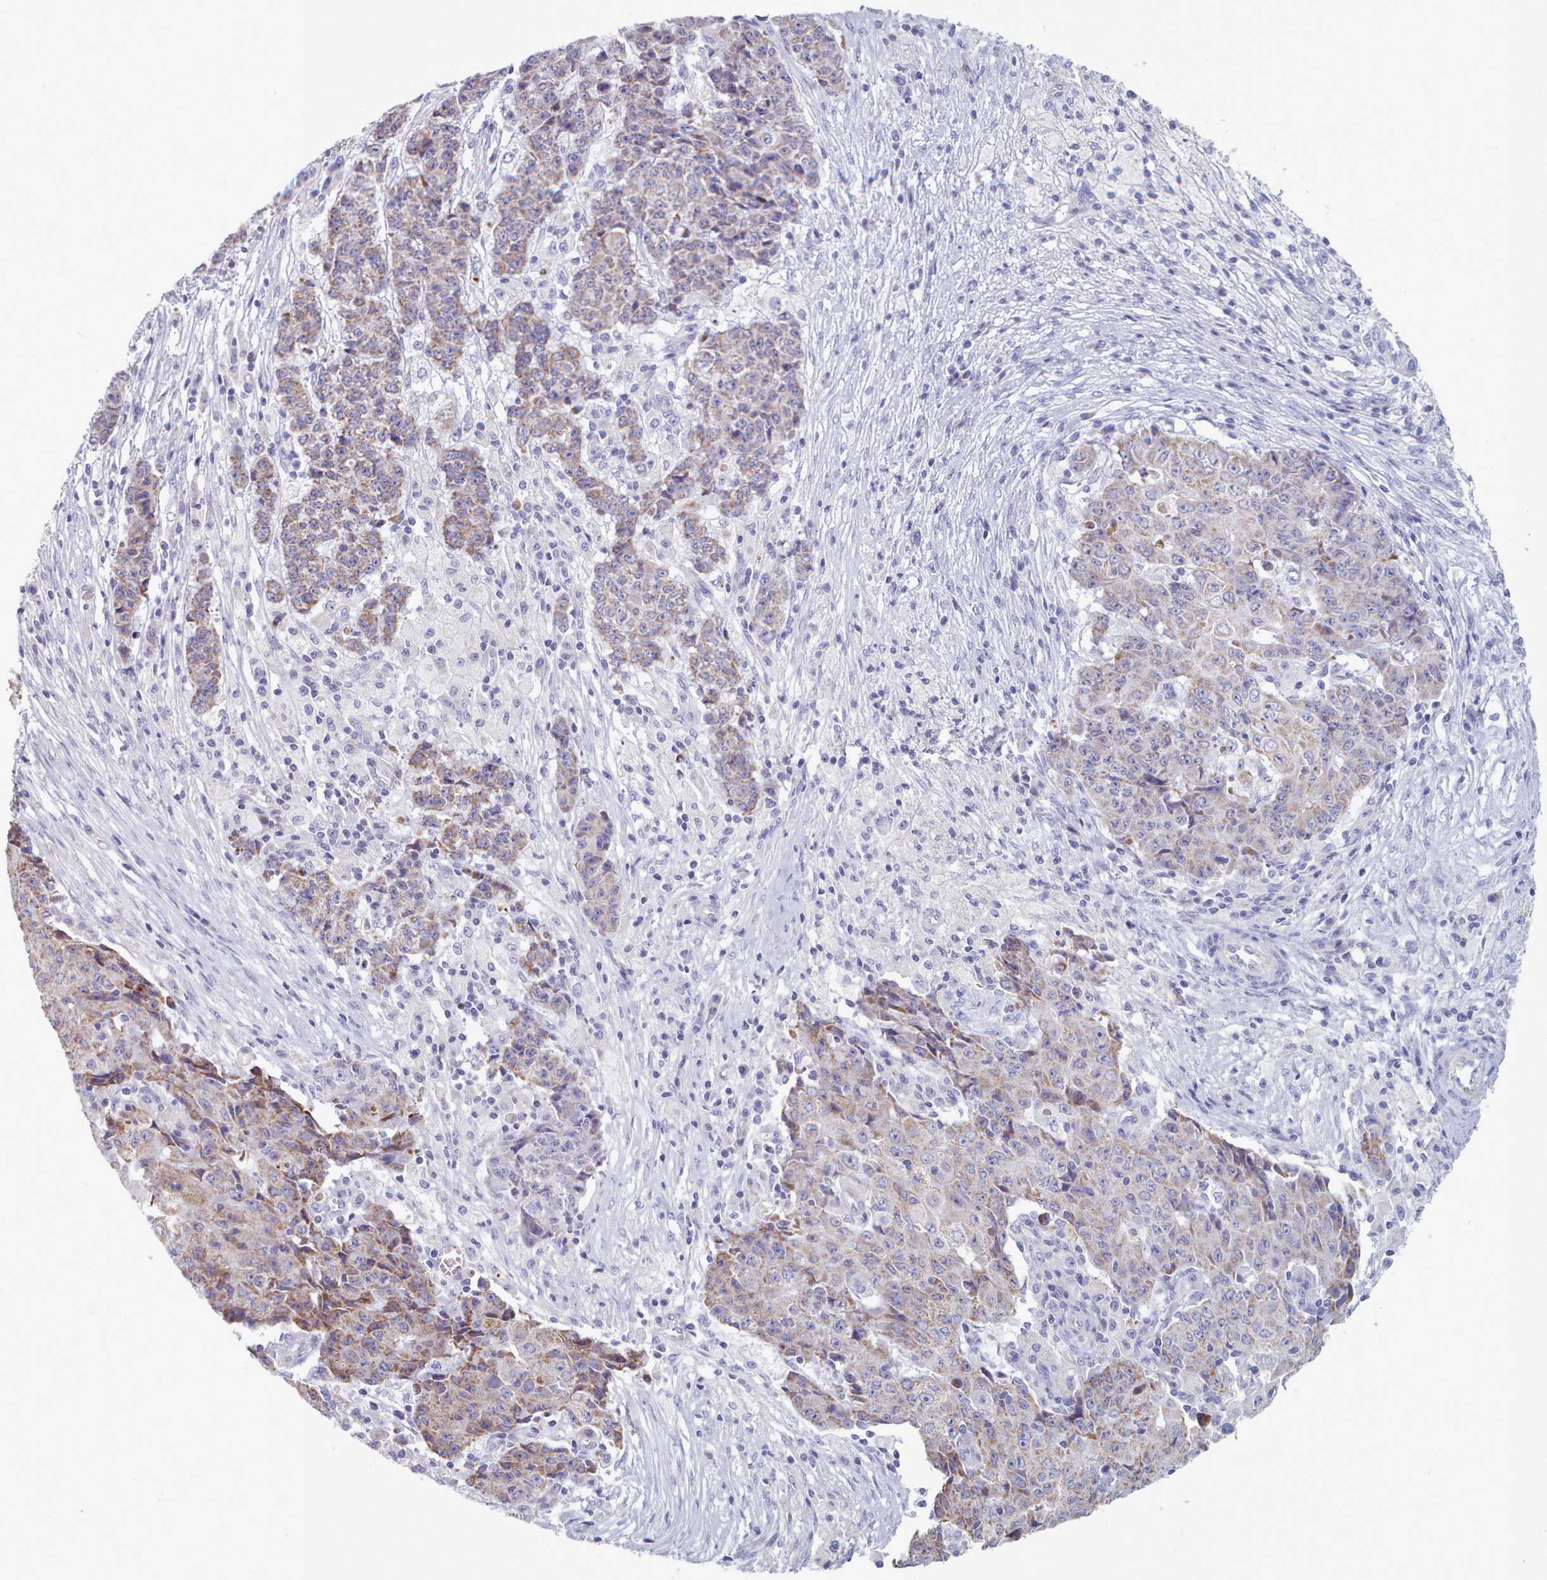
{"staining": {"intensity": "weak", "quantity": "25%-75%", "location": "cytoplasmic/membranous"}, "tissue": "ovarian cancer", "cell_type": "Tumor cells", "image_type": "cancer", "snomed": [{"axis": "morphology", "description": "Carcinoma, endometroid"}, {"axis": "topography", "description": "Ovary"}], "caption": "DAB (3,3'-diaminobenzidine) immunohistochemical staining of human ovarian endometroid carcinoma demonstrates weak cytoplasmic/membranous protein staining in approximately 25%-75% of tumor cells. (Stains: DAB in brown, nuclei in blue, Microscopy: brightfield microscopy at high magnification).", "gene": "HAO1", "patient": {"sex": "female", "age": 42}}